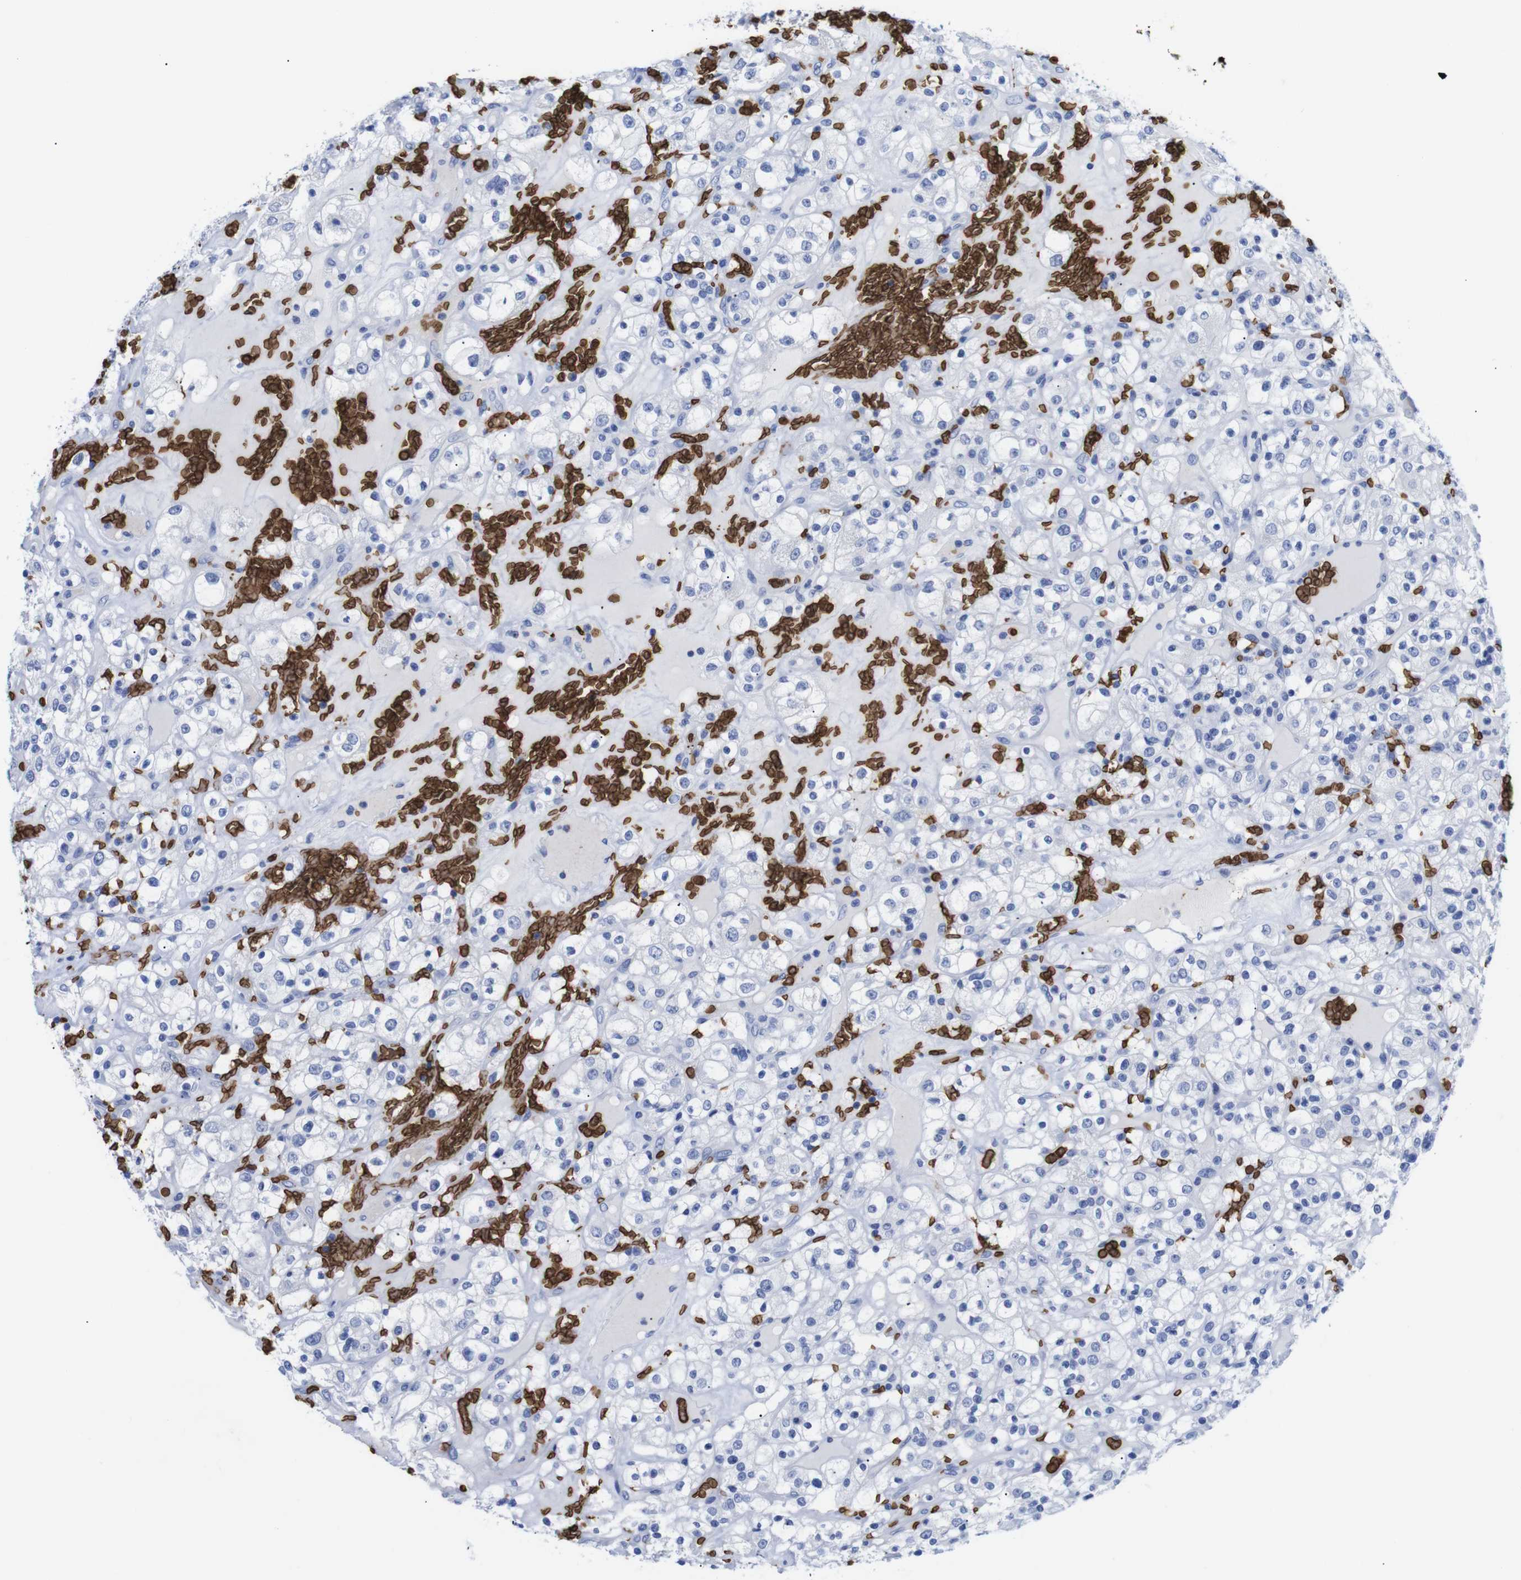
{"staining": {"intensity": "negative", "quantity": "none", "location": "none"}, "tissue": "renal cancer", "cell_type": "Tumor cells", "image_type": "cancer", "snomed": [{"axis": "morphology", "description": "Normal tissue, NOS"}, {"axis": "morphology", "description": "Adenocarcinoma, NOS"}, {"axis": "topography", "description": "Kidney"}], "caption": "Immunohistochemistry histopathology image of renal cancer (adenocarcinoma) stained for a protein (brown), which exhibits no positivity in tumor cells.", "gene": "S1PR2", "patient": {"sex": "female", "age": 72}}